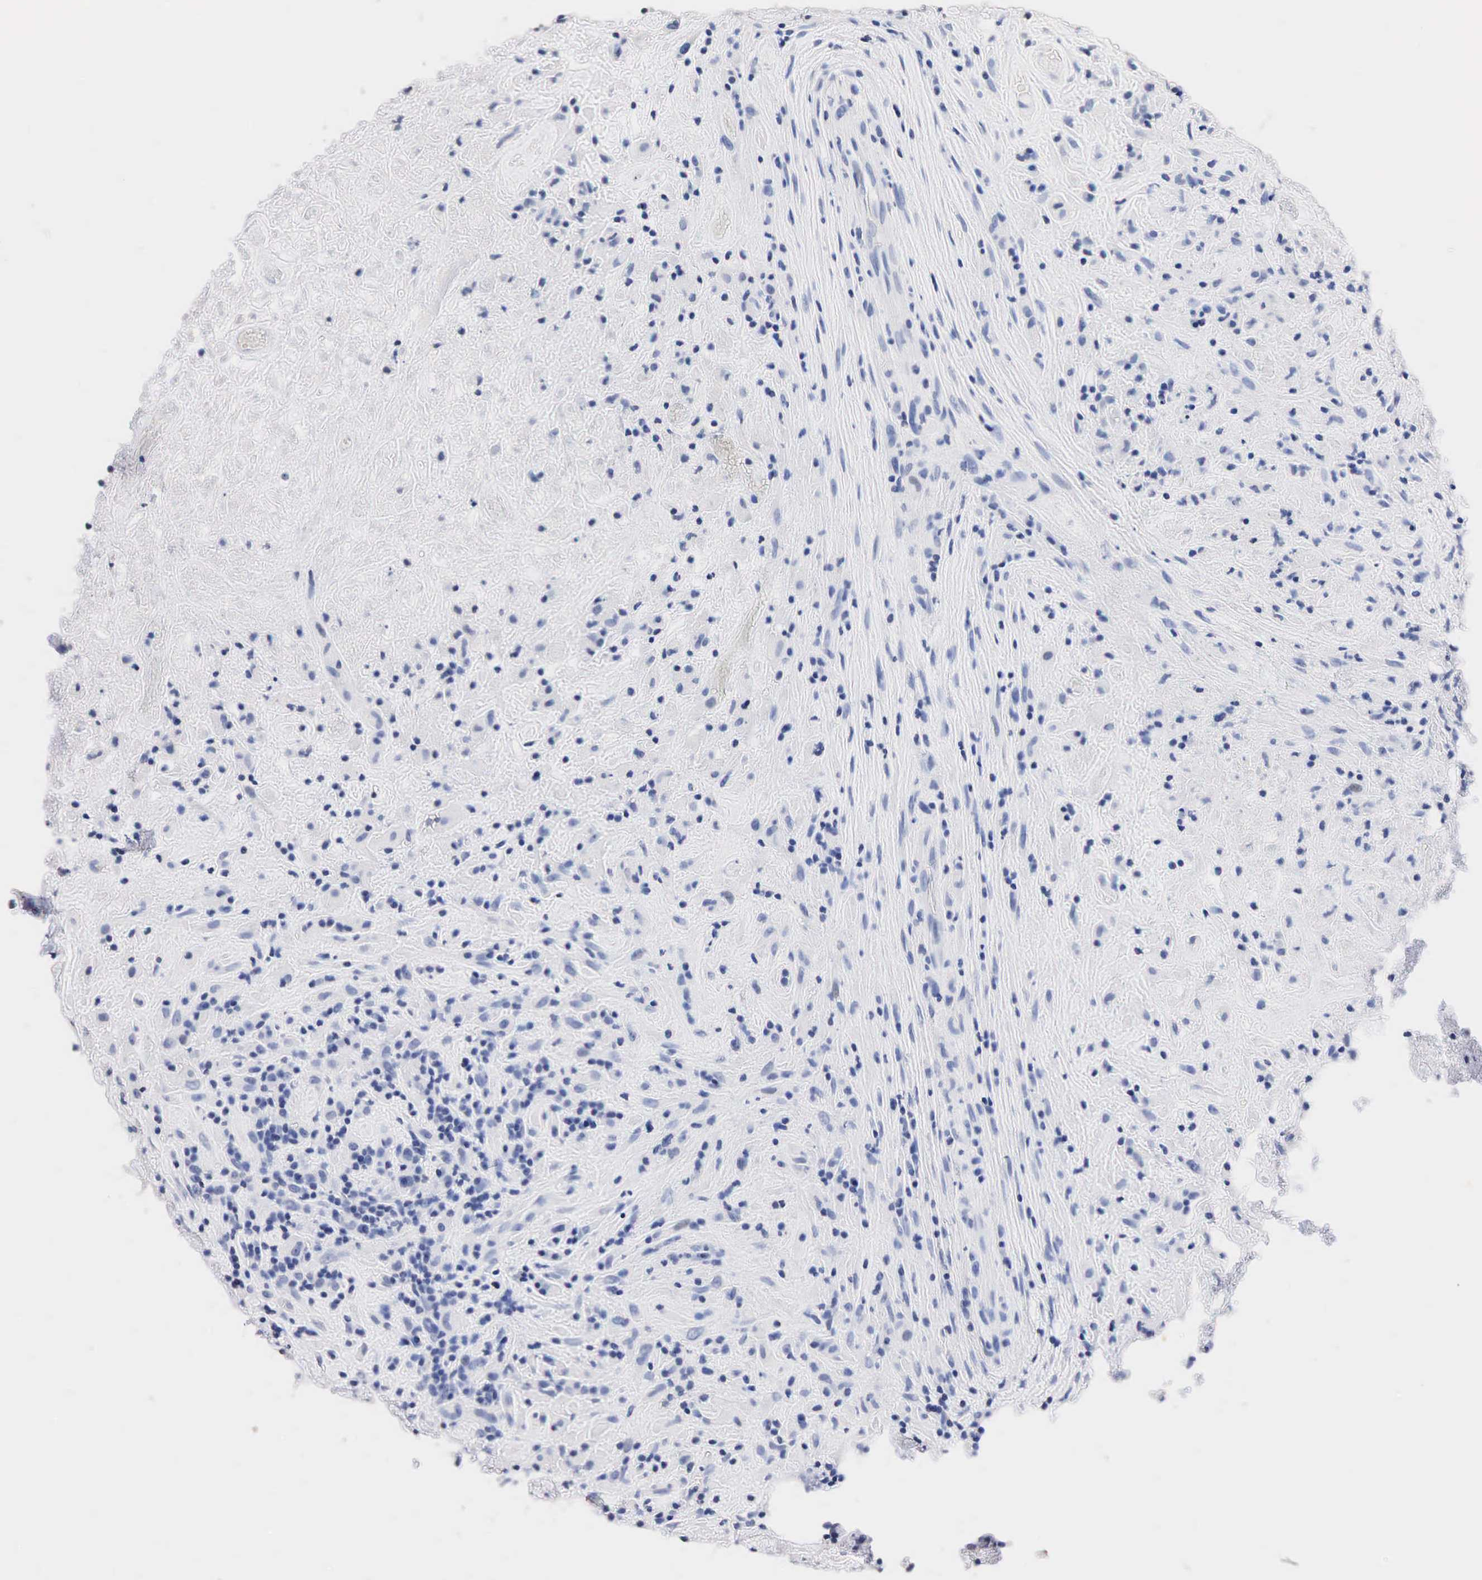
{"staining": {"intensity": "negative", "quantity": "none", "location": "none"}, "tissue": "lymphoma", "cell_type": "Tumor cells", "image_type": "cancer", "snomed": [{"axis": "morphology", "description": "Hodgkin's disease, NOS"}, {"axis": "topography", "description": "Lymph node"}], "caption": "Image shows no significant protein positivity in tumor cells of lymphoma.", "gene": "SST", "patient": {"sex": "male", "age": 46}}